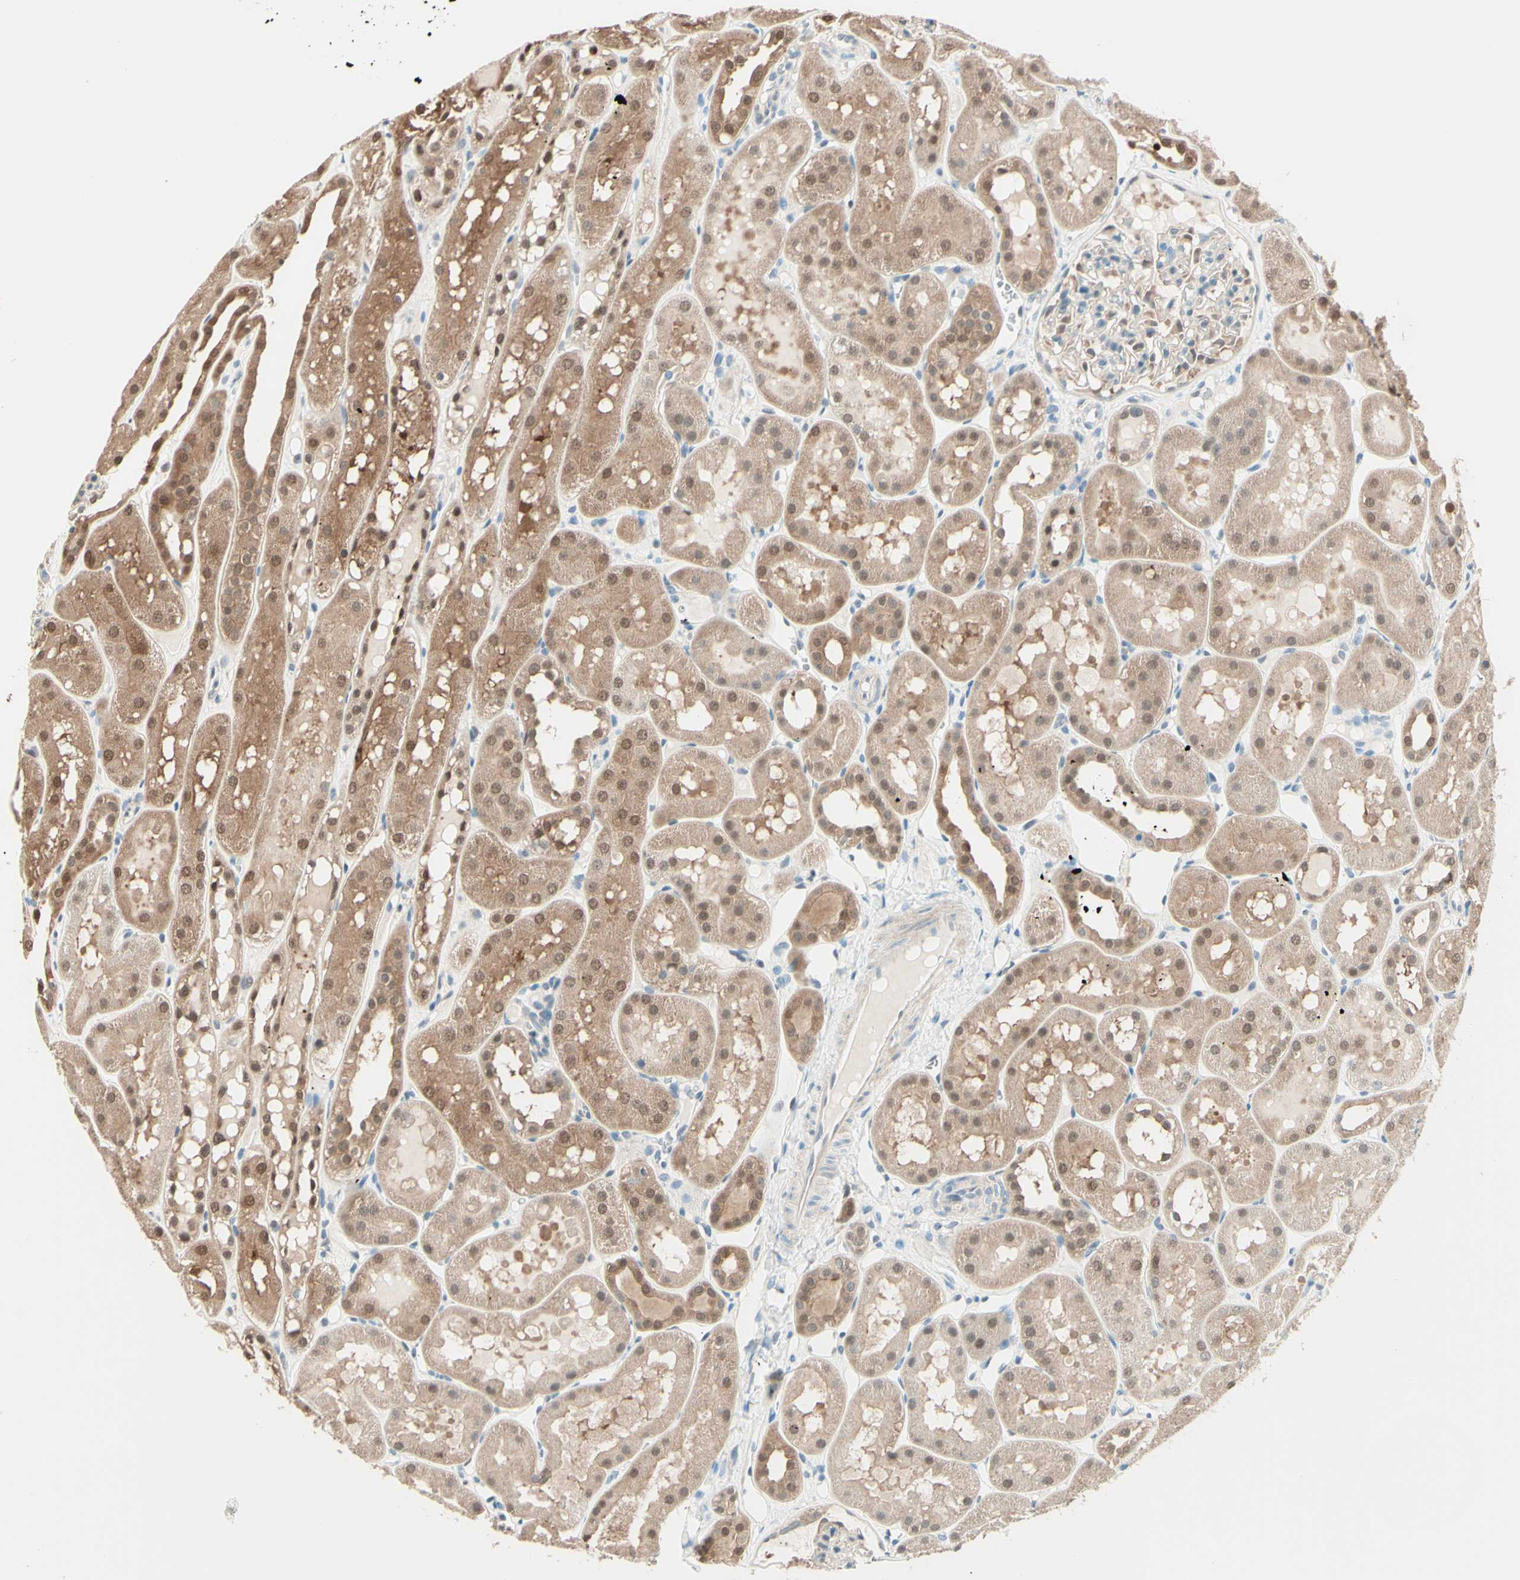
{"staining": {"intensity": "weak", "quantity": "25%-75%", "location": "cytoplasmic/membranous"}, "tissue": "kidney", "cell_type": "Cells in glomeruli", "image_type": "normal", "snomed": [{"axis": "morphology", "description": "Normal tissue, NOS"}, {"axis": "topography", "description": "Kidney"}, {"axis": "topography", "description": "Urinary bladder"}], "caption": "Unremarkable kidney was stained to show a protein in brown. There is low levels of weak cytoplasmic/membranous positivity in approximately 25%-75% of cells in glomeruli.", "gene": "UPK3B", "patient": {"sex": "male", "age": 16}}